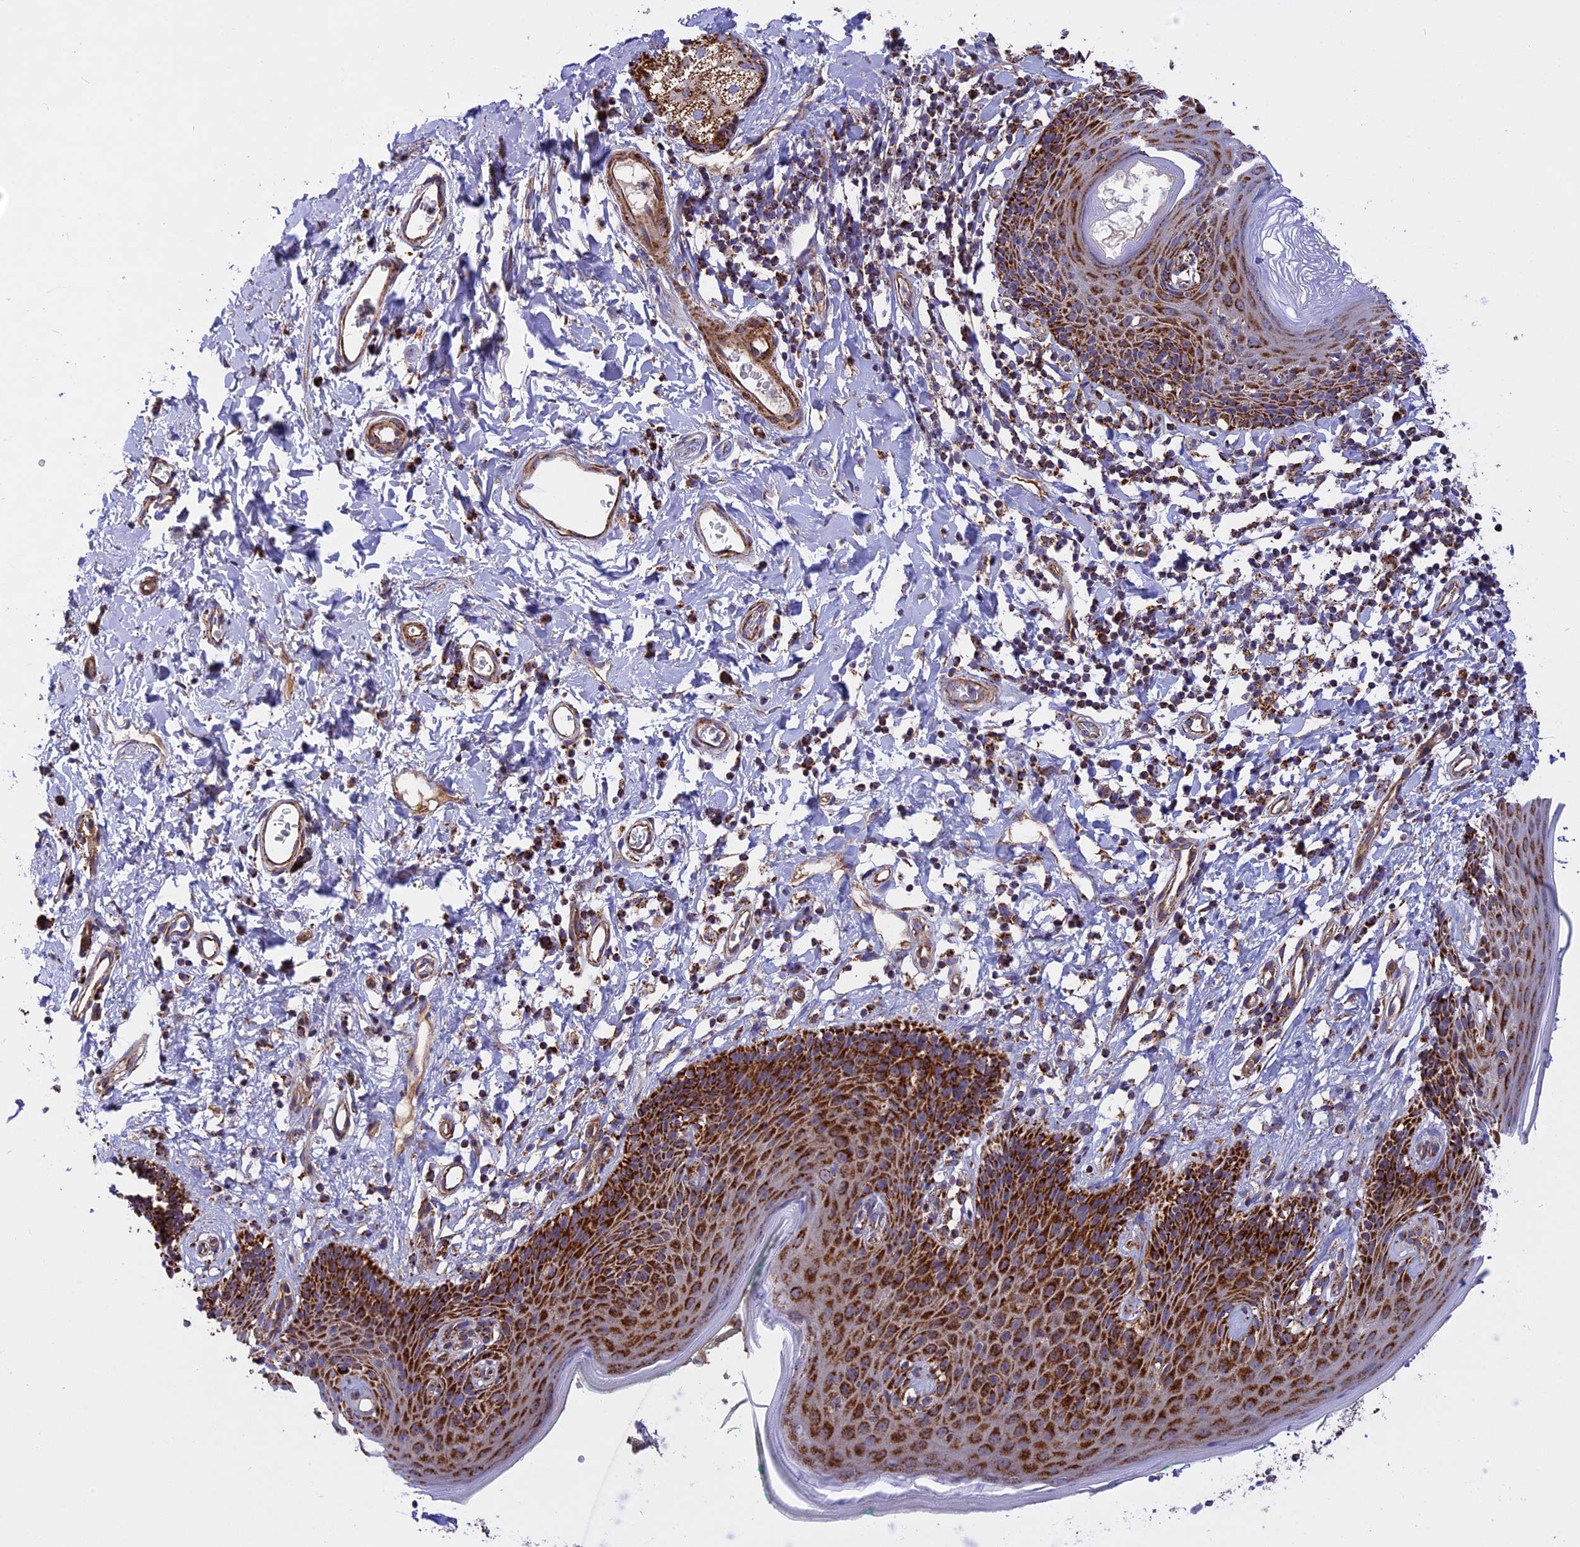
{"staining": {"intensity": "strong", "quantity": ">75%", "location": "cytoplasmic/membranous"}, "tissue": "skin", "cell_type": "Epidermal cells", "image_type": "normal", "snomed": [{"axis": "morphology", "description": "Normal tissue, NOS"}, {"axis": "topography", "description": "Vulva"}], "caption": "IHC (DAB (3,3'-diaminobenzidine)) staining of unremarkable skin shows strong cytoplasmic/membranous protein expression in approximately >75% of epidermal cells.", "gene": "UQCRB", "patient": {"sex": "female", "age": 66}}